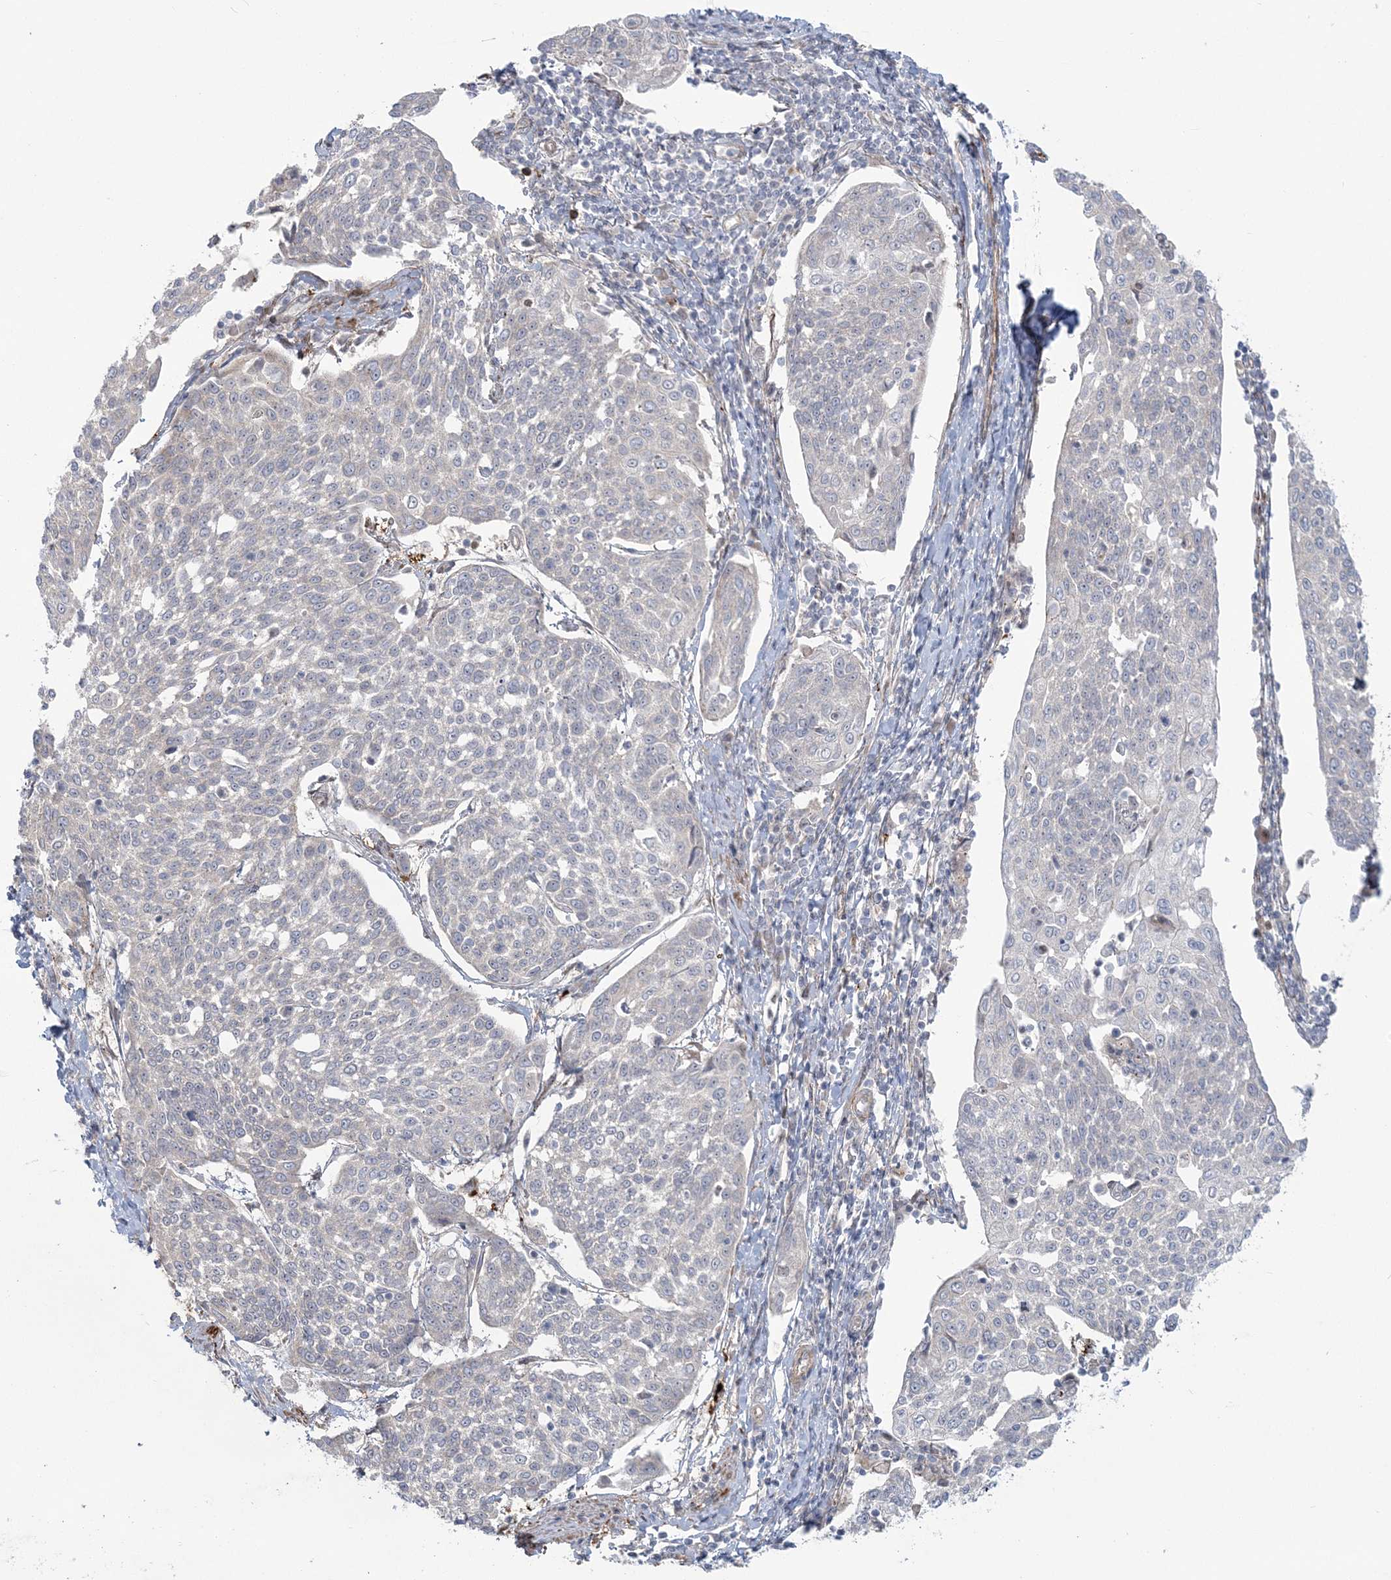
{"staining": {"intensity": "negative", "quantity": "none", "location": "none"}, "tissue": "cervical cancer", "cell_type": "Tumor cells", "image_type": "cancer", "snomed": [{"axis": "morphology", "description": "Squamous cell carcinoma, NOS"}, {"axis": "topography", "description": "Cervix"}], "caption": "Immunohistochemistry (IHC) image of human cervical cancer (squamous cell carcinoma) stained for a protein (brown), which demonstrates no positivity in tumor cells.", "gene": "NUDT9", "patient": {"sex": "female", "age": 34}}